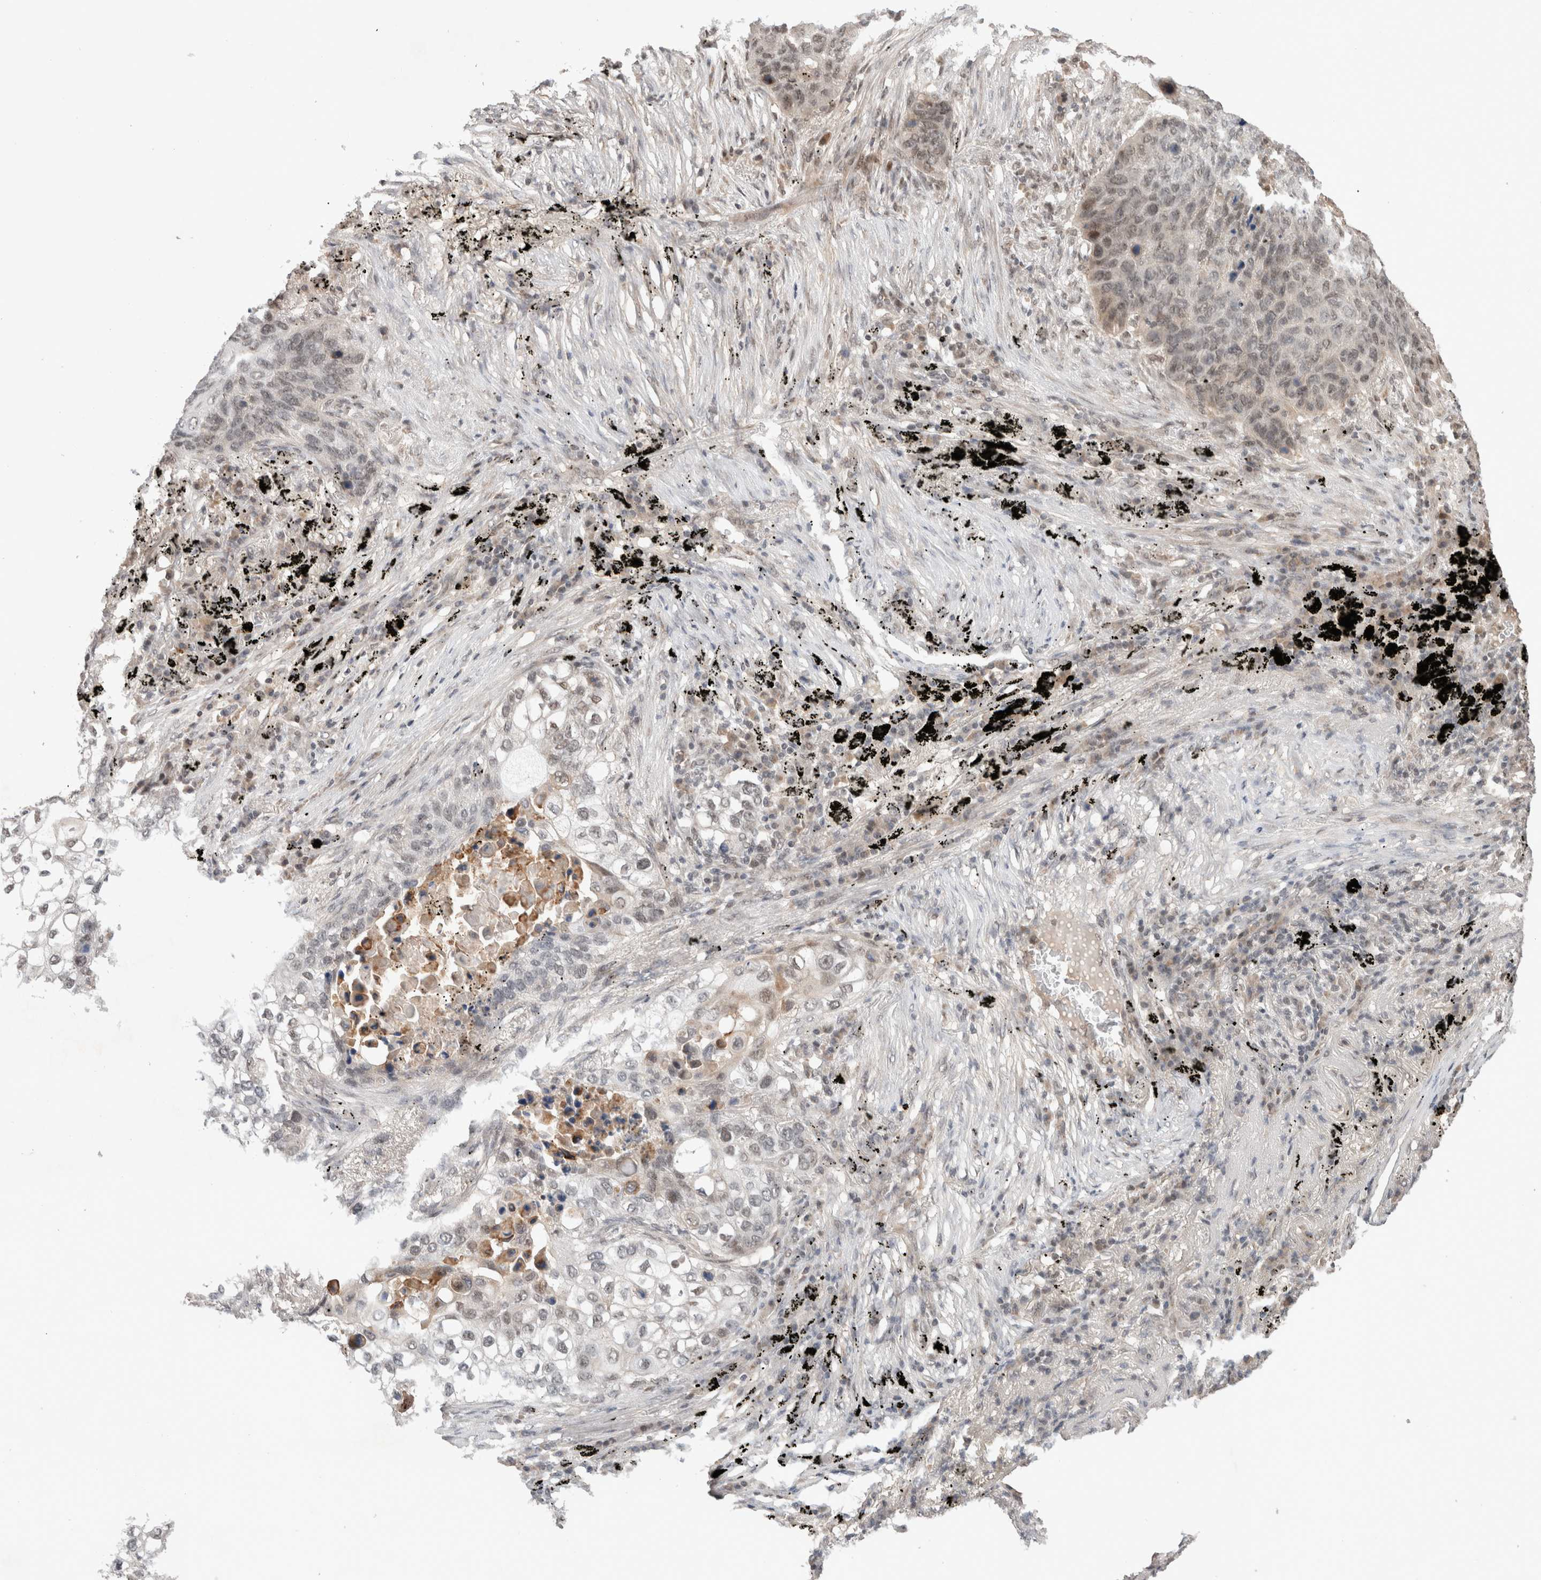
{"staining": {"intensity": "weak", "quantity": "25%-75%", "location": "nuclear"}, "tissue": "lung cancer", "cell_type": "Tumor cells", "image_type": "cancer", "snomed": [{"axis": "morphology", "description": "Squamous cell carcinoma, NOS"}, {"axis": "topography", "description": "Lung"}], "caption": "Protein analysis of squamous cell carcinoma (lung) tissue exhibits weak nuclear staining in about 25%-75% of tumor cells.", "gene": "SYDE2", "patient": {"sex": "female", "age": 63}}